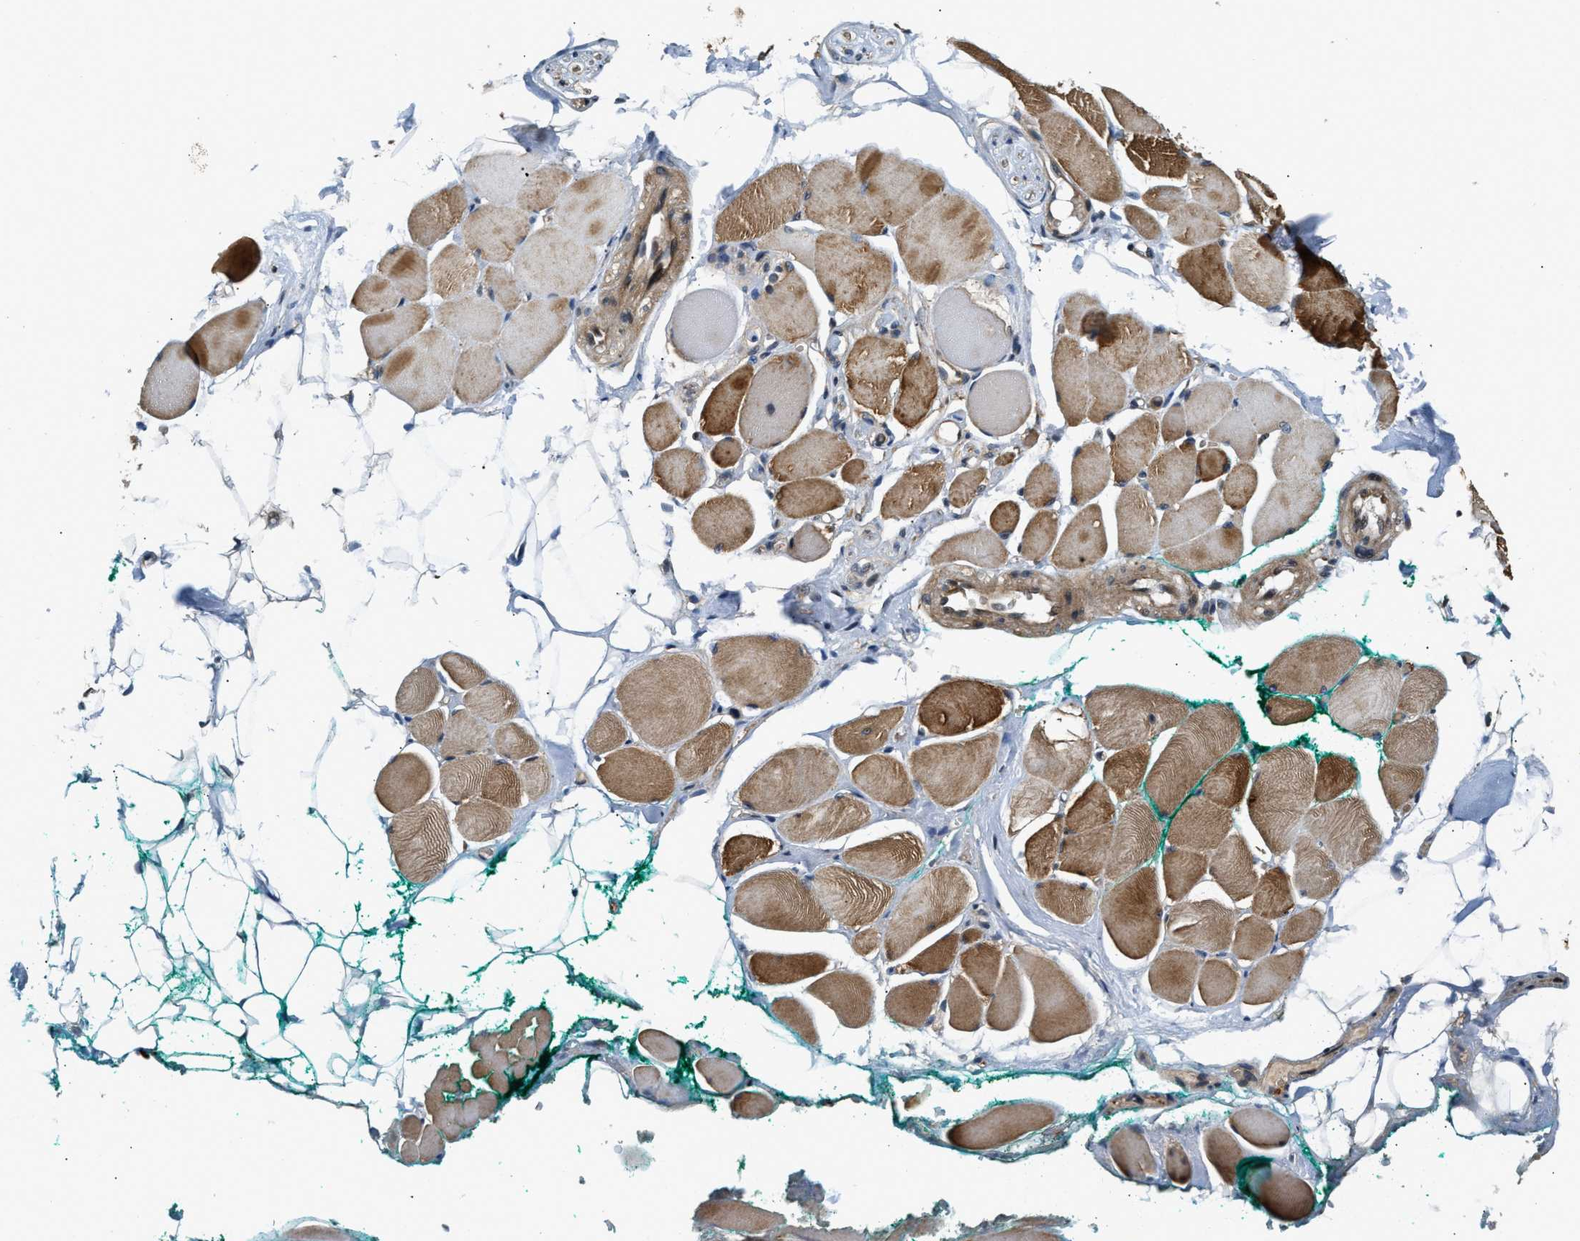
{"staining": {"intensity": "strong", "quantity": ">75%", "location": "cytoplasmic/membranous"}, "tissue": "skeletal muscle", "cell_type": "Myocytes", "image_type": "normal", "snomed": [{"axis": "morphology", "description": "Normal tissue, NOS"}, {"axis": "topography", "description": "Skeletal muscle"}, {"axis": "topography", "description": "Peripheral nerve tissue"}], "caption": "Myocytes show high levels of strong cytoplasmic/membranous positivity in approximately >75% of cells in unremarkable human skeletal muscle. The staining was performed using DAB, with brown indicating positive protein expression. Nuclei are stained blue with hematoxylin.", "gene": "SNX5", "patient": {"sex": "female", "age": 84}}